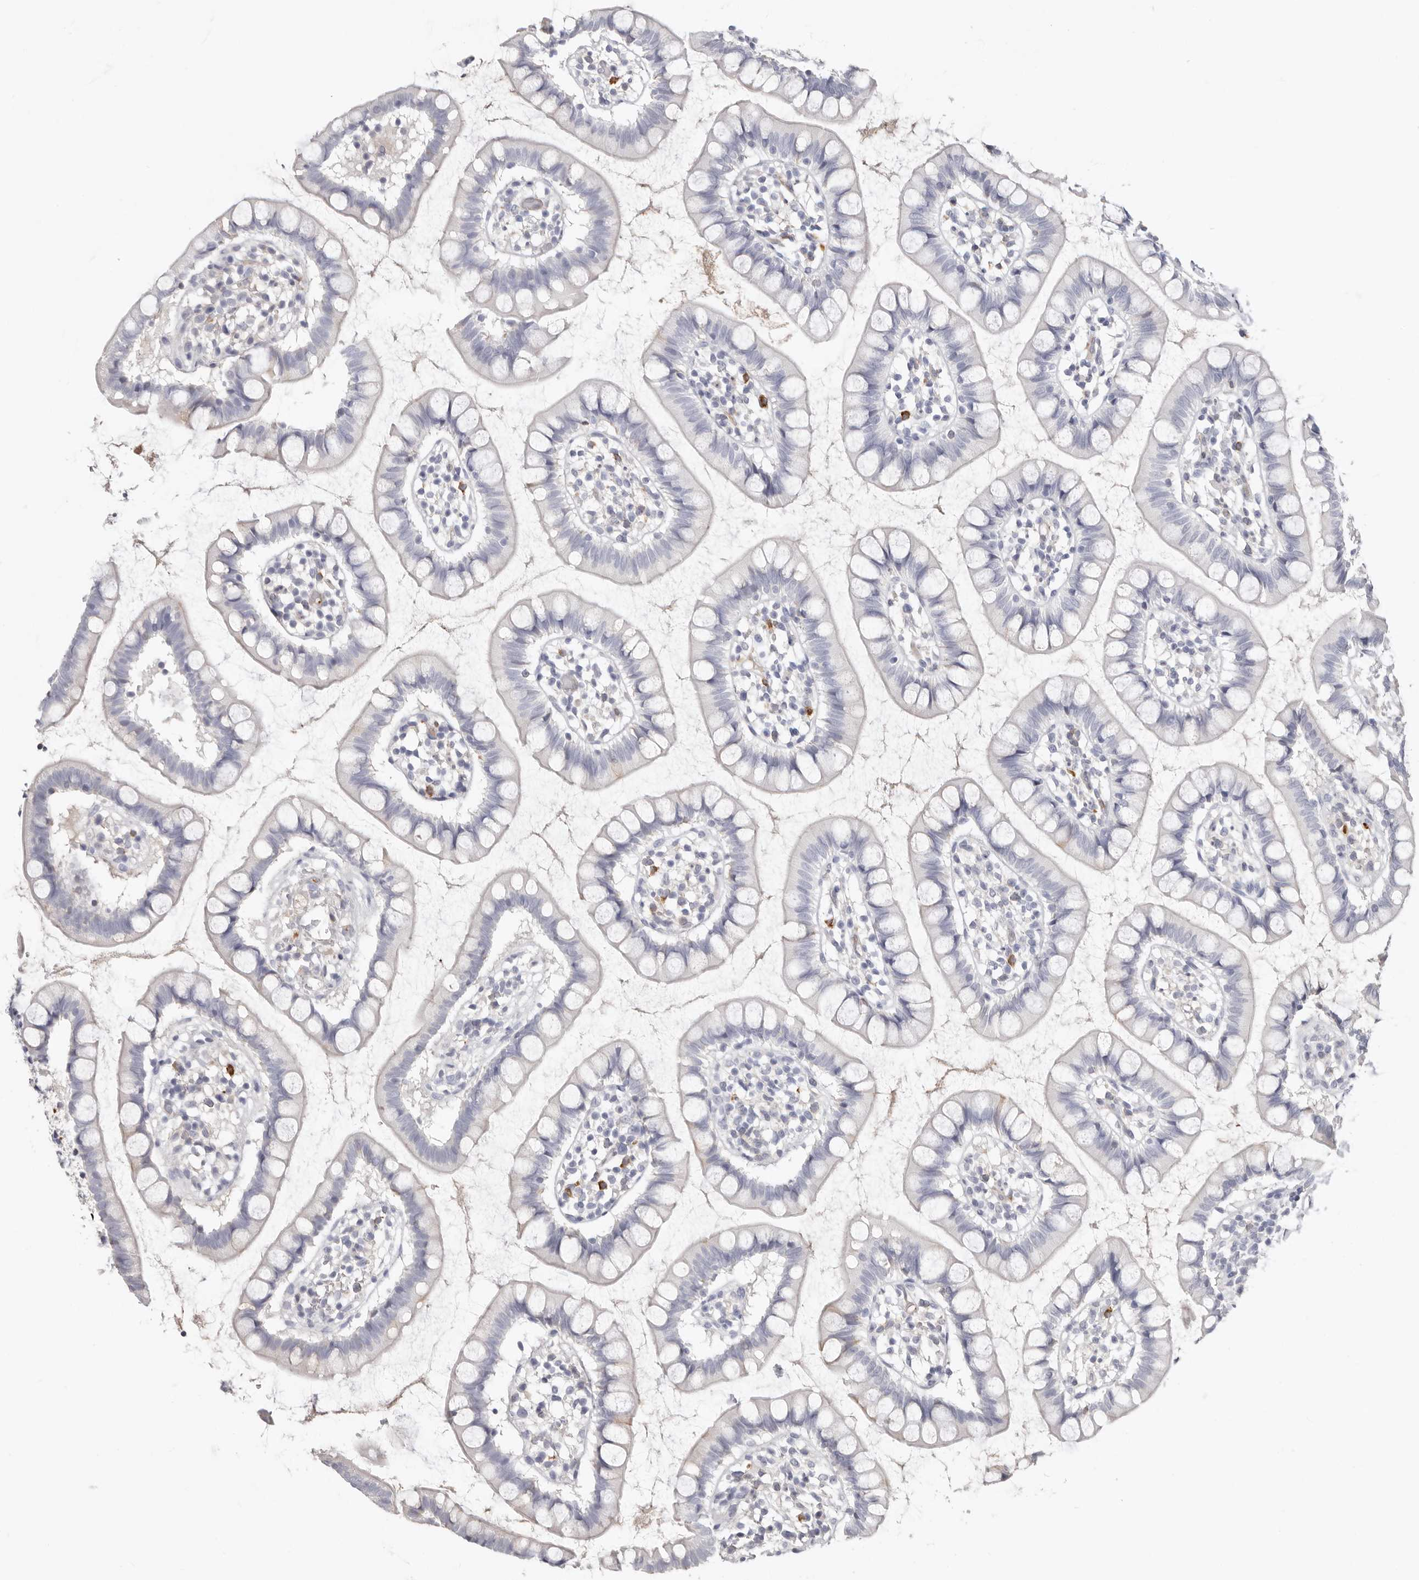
{"staining": {"intensity": "negative", "quantity": "none", "location": "none"}, "tissue": "small intestine", "cell_type": "Glandular cells", "image_type": "normal", "snomed": [{"axis": "morphology", "description": "Normal tissue, NOS"}, {"axis": "topography", "description": "Small intestine"}], "caption": "An IHC micrograph of normal small intestine is shown. There is no staining in glandular cells of small intestine. (DAB immunohistochemistry (IHC) visualized using brightfield microscopy, high magnification).", "gene": "PKDCC", "patient": {"sex": "female", "age": 84}}